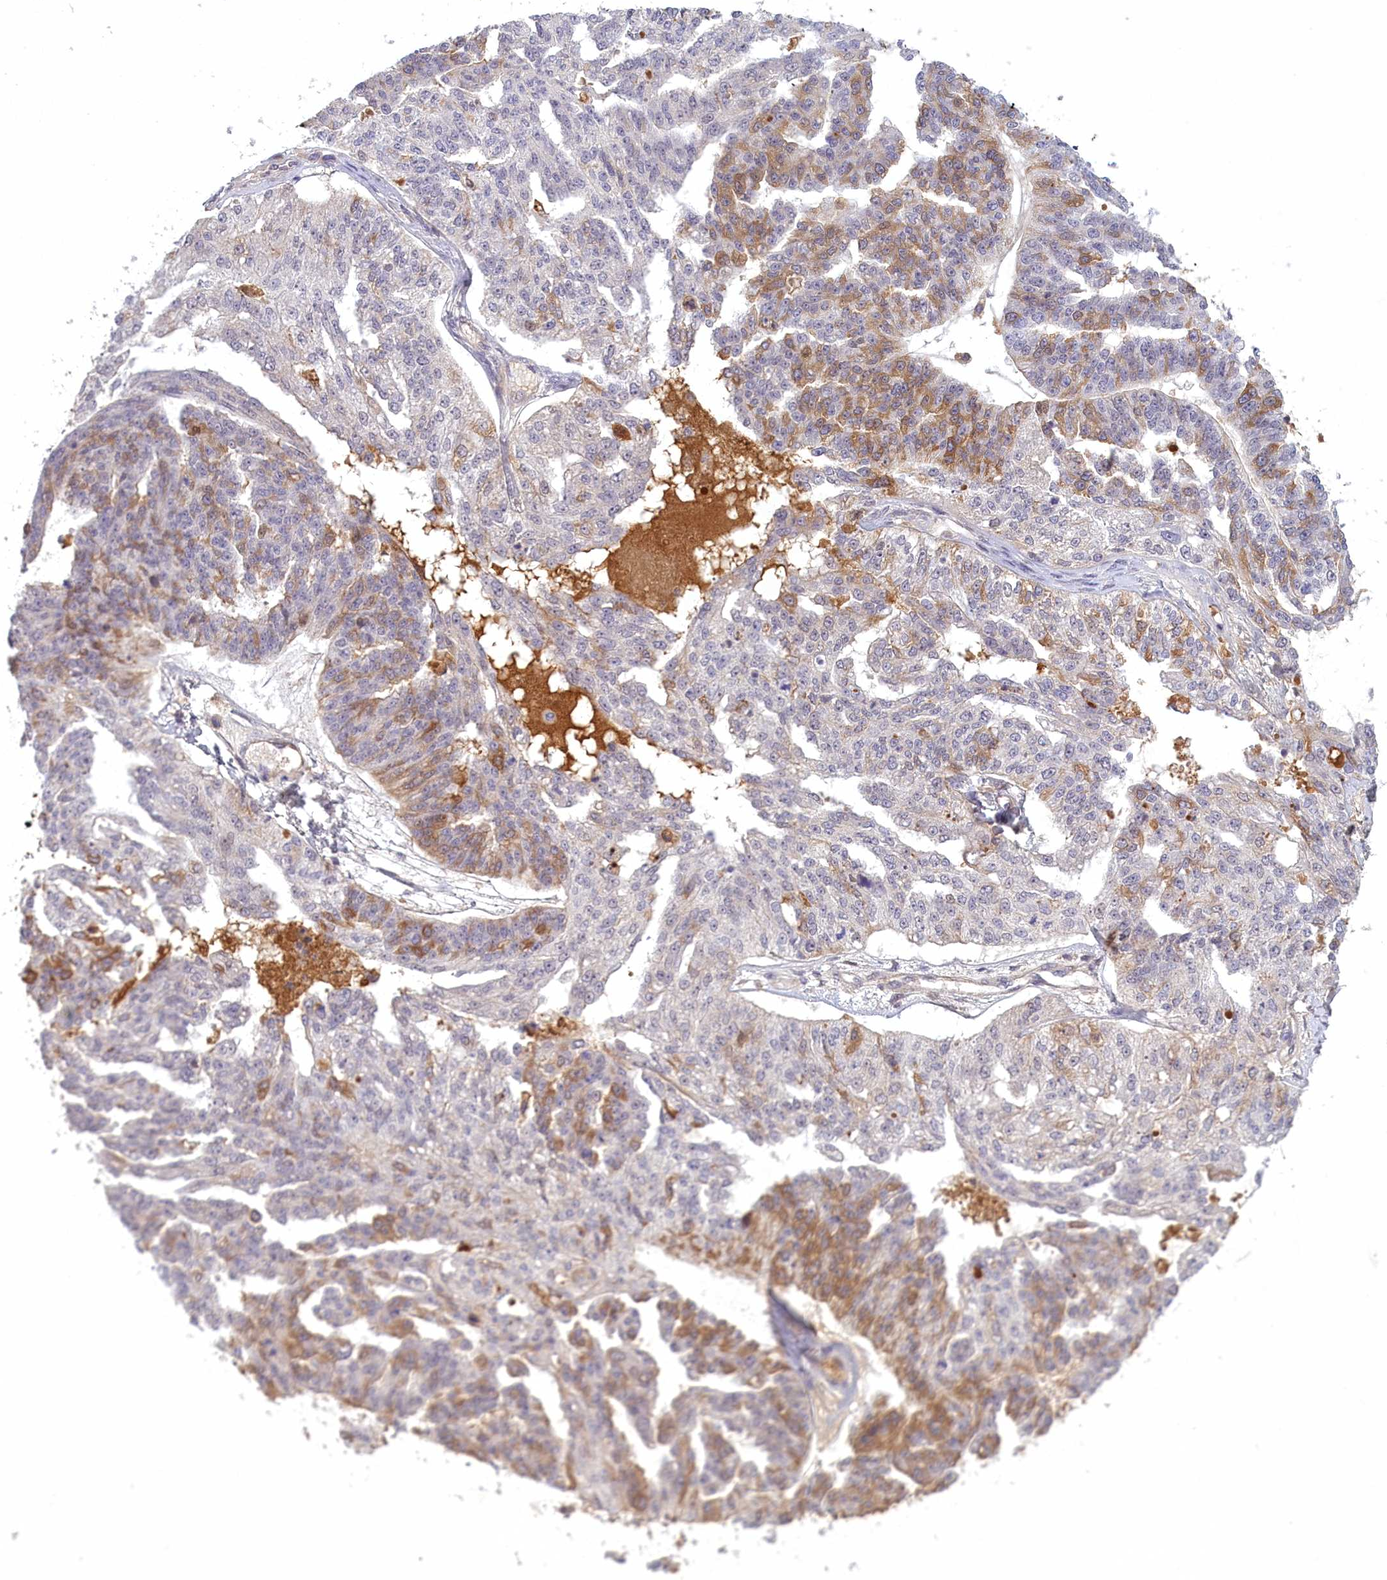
{"staining": {"intensity": "moderate", "quantity": "25%-75%", "location": "cytoplasmic/membranous"}, "tissue": "ovarian cancer", "cell_type": "Tumor cells", "image_type": "cancer", "snomed": [{"axis": "morphology", "description": "Cystadenocarcinoma, serous, NOS"}, {"axis": "topography", "description": "Ovary"}], "caption": "Serous cystadenocarcinoma (ovarian) stained with immunohistochemistry demonstrates moderate cytoplasmic/membranous staining in about 25%-75% of tumor cells.", "gene": "RRAD", "patient": {"sex": "female", "age": 58}}